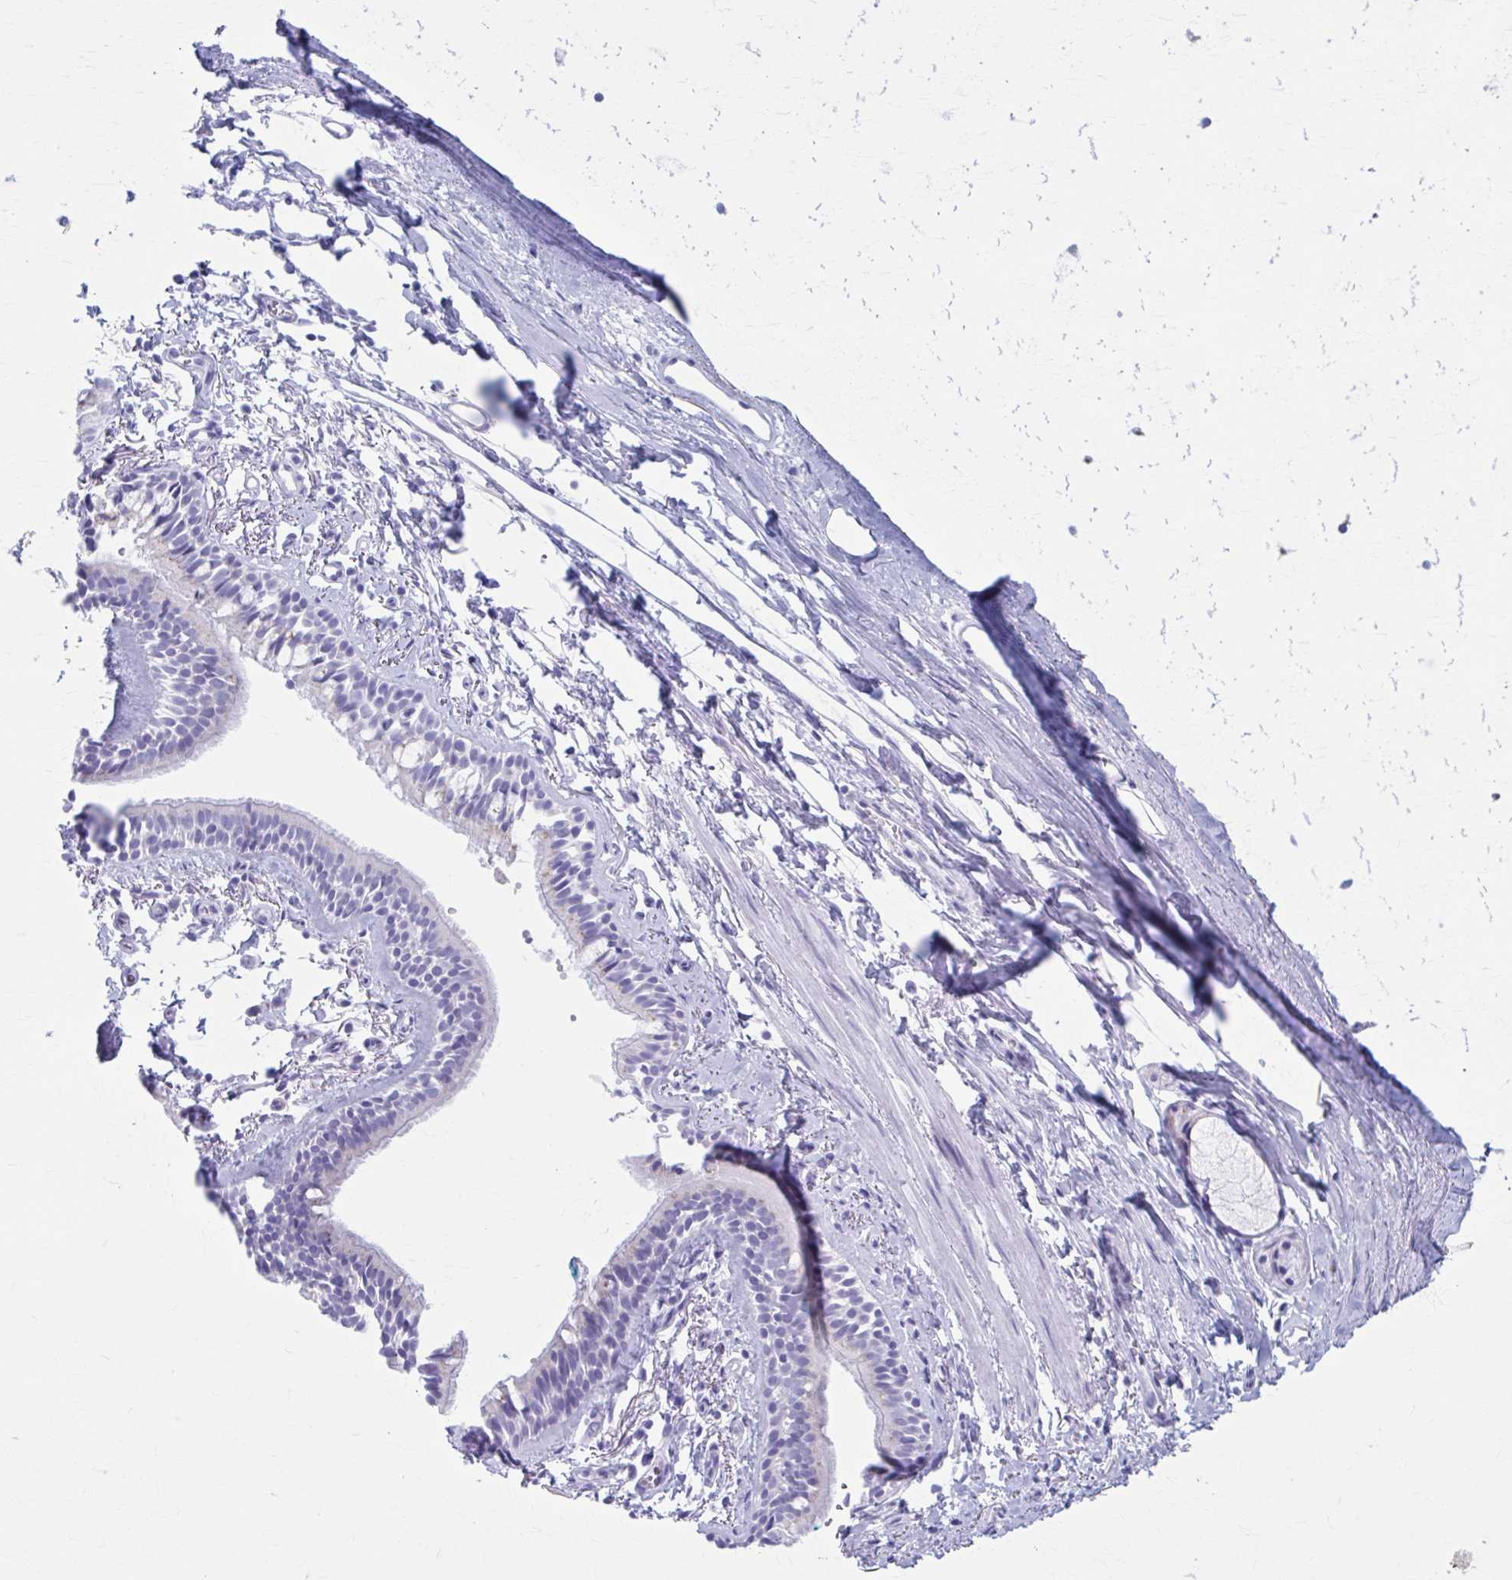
{"staining": {"intensity": "negative", "quantity": "none", "location": "none"}, "tissue": "bronchus", "cell_type": "Respiratory epithelial cells", "image_type": "normal", "snomed": [{"axis": "morphology", "description": "Normal tissue, NOS"}, {"axis": "topography", "description": "Cartilage tissue"}, {"axis": "topography", "description": "Bronchus"}, {"axis": "topography", "description": "Peripheral nerve tissue"}], "caption": "This is an immunohistochemistry micrograph of unremarkable human bronchus. There is no expression in respiratory epithelial cells.", "gene": "KCNE2", "patient": {"sex": "female", "age": 59}}